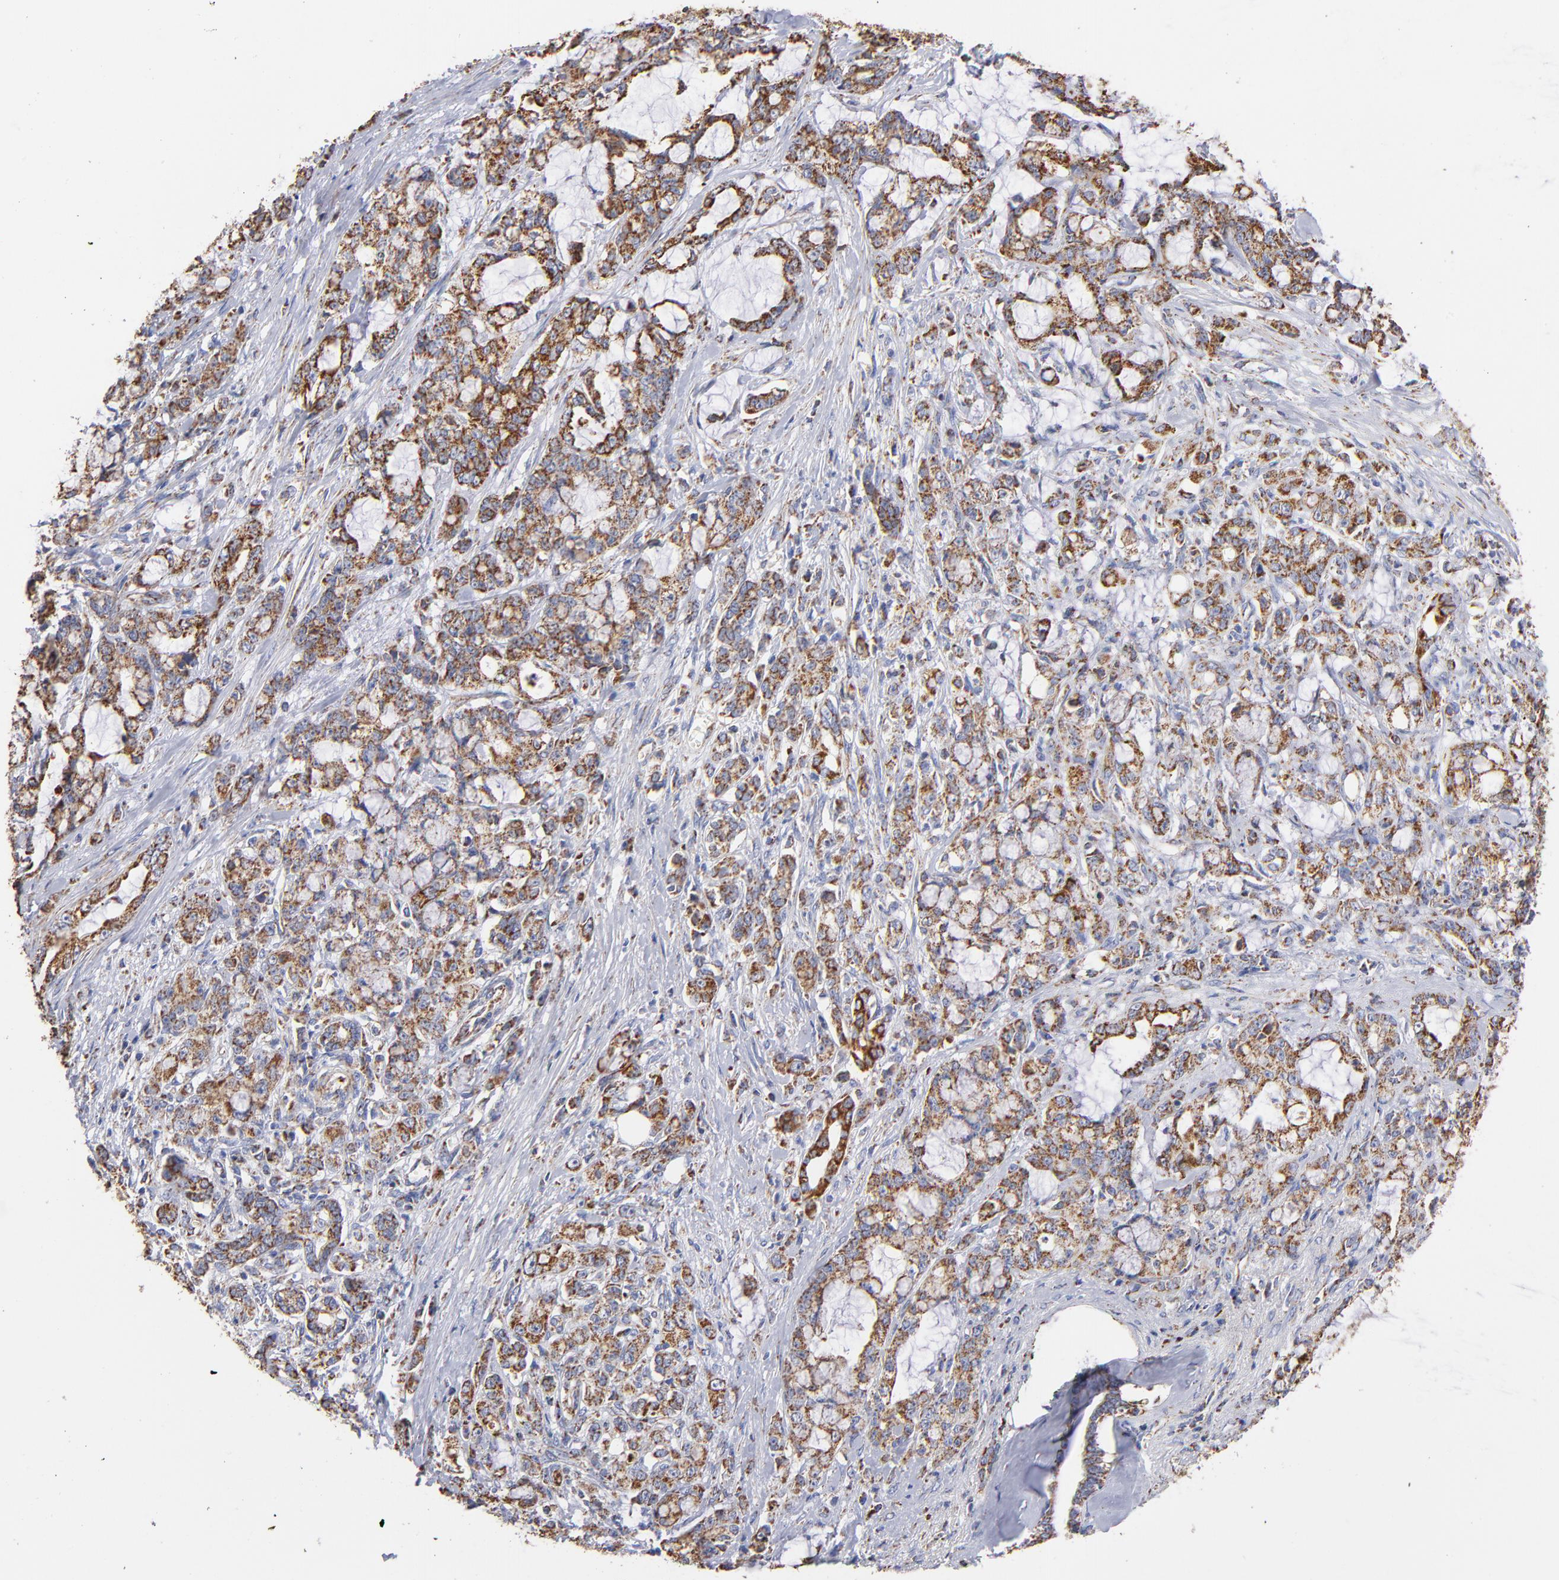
{"staining": {"intensity": "strong", "quantity": ">75%", "location": "cytoplasmic/membranous"}, "tissue": "pancreatic cancer", "cell_type": "Tumor cells", "image_type": "cancer", "snomed": [{"axis": "morphology", "description": "Adenocarcinoma, NOS"}, {"axis": "topography", "description": "Pancreas"}], "caption": "The immunohistochemical stain highlights strong cytoplasmic/membranous expression in tumor cells of pancreatic cancer (adenocarcinoma) tissue. The staining was performed using DAB to visualize the protein expression in brown, while the nuclei were stained in blue with hematoxylin (Magnification: 20x).", "gene": "PHB1", "patient": {"sex": "female", "age": 73}}